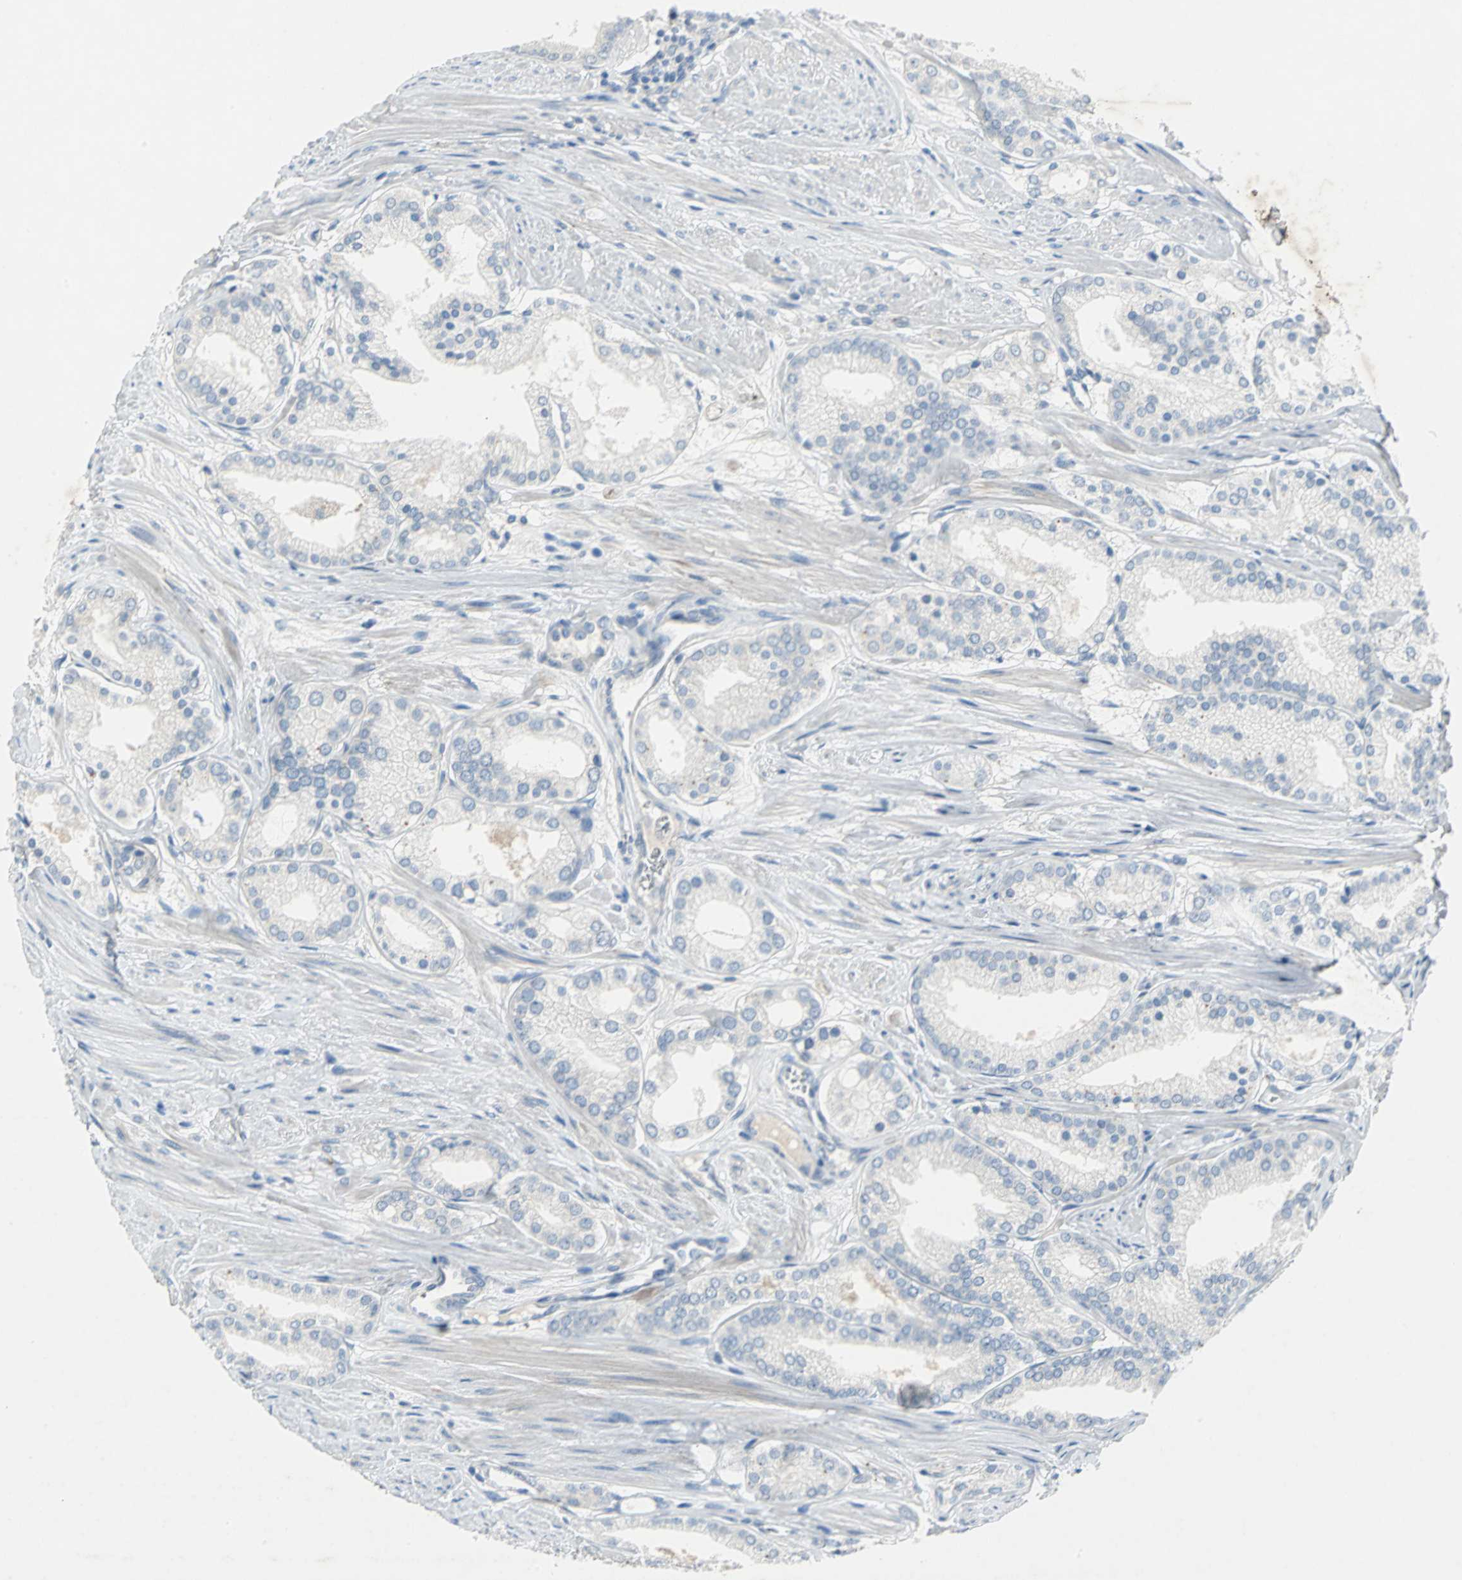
{"staining": {"intensity": "negative", "quantity": "none", "location": "none"}, "tissue": "prostate cancer", "cell_type": "Tumor cells", "image_type": "cancer", "snomed": [{"axis": "morphology", "description": "Adenocarcinoma, High grade"}, {"axis": "topography", "description": "Prostate"}], "caption": "The histopathology image reveals no staining of tumor cells in high-grade adenocarcinoma (prostate). Nuclei are stained in blue.", "gene": "PTGDS", "patient": {"sex": "male", "age": 61}}